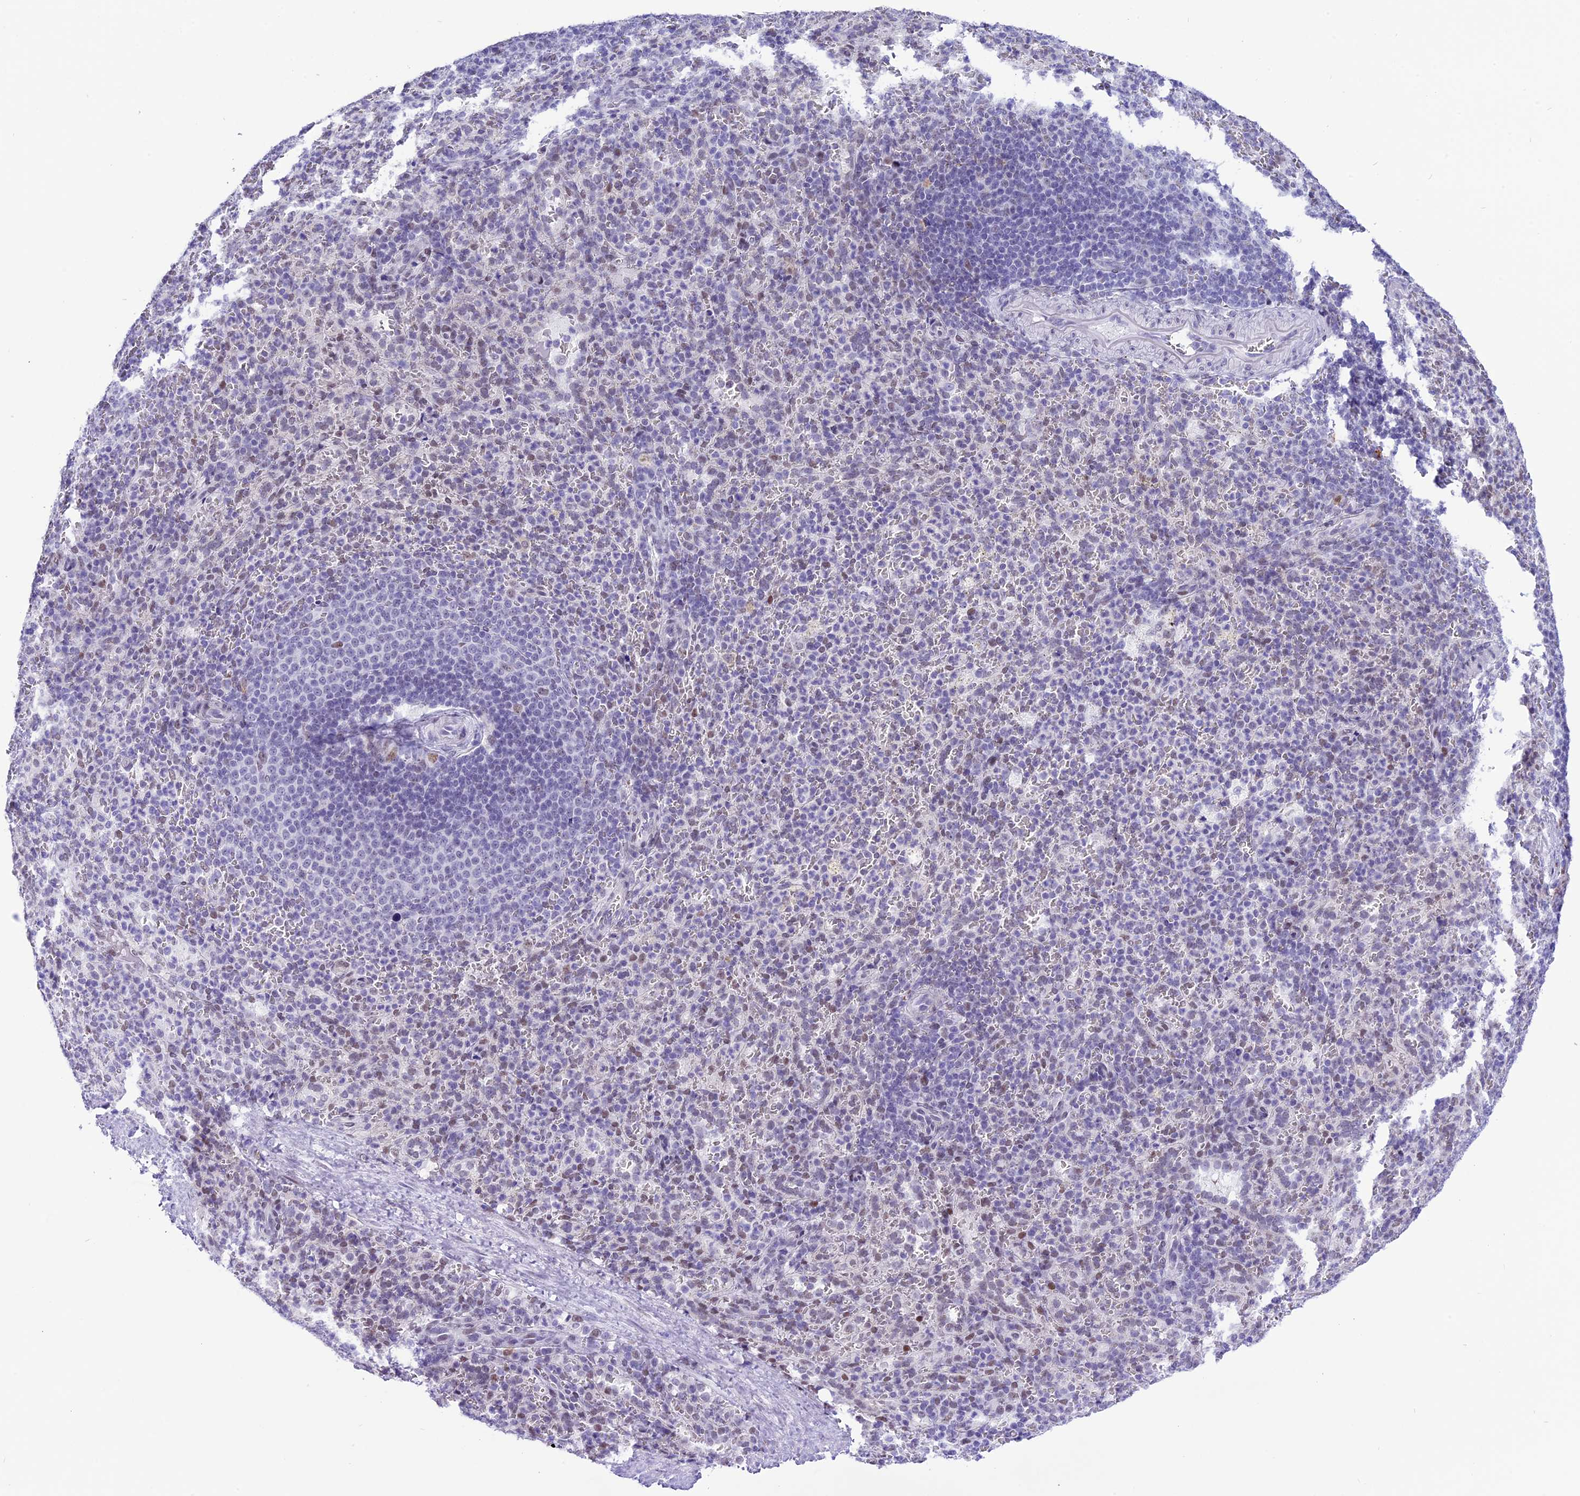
{"staining": {"intensity": "weak", "quantity": "<25%", "location": "nuclear"}, "tissue": "spleen", "cell_type": "Cells in red pulp", "image_type": "normal", "snomed": [{"axis": "morphology", "description": "Normal tissue, NOS"}, {"axis": "topography", "description": "Spleen"}], "caption": "IHC of normal spleen displays no staining in cells in red pulp.", "gene": "RPS6KB1", "patient": {"sex": "female", "age": 21}}